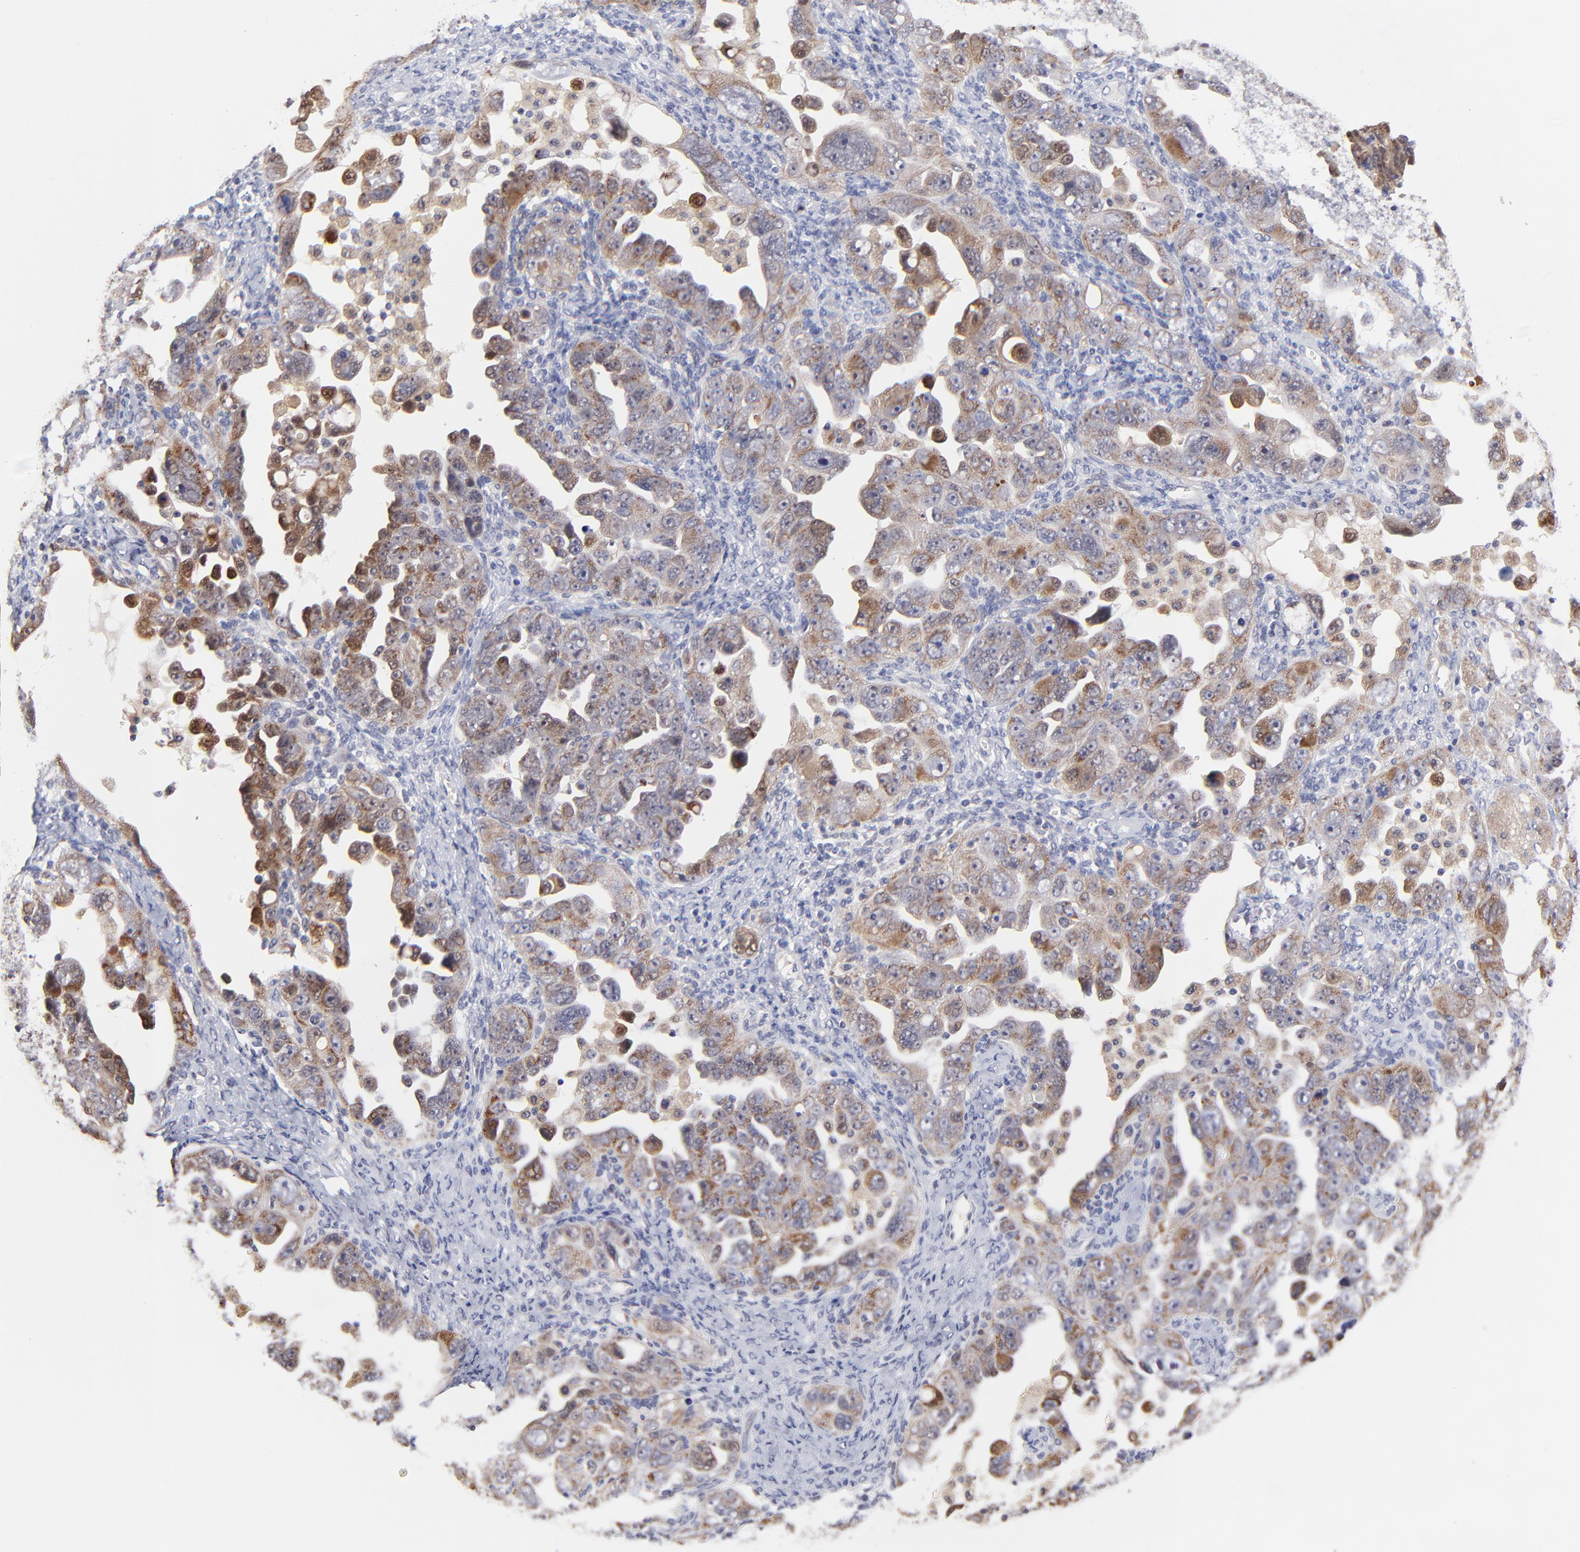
{"staining": {"intensity": "weak", "quantity": ">75%", "location": "cytoplasmic/membranous"}, "tissue": "ovarian cancer", "cell_type": "Tumor cells", "image_type": "cancer", "snomed": [{"axis": "morphology", "description": "Cystadenocarcinoma, serous, NOS"}, {"axis": "topography", "description": "Ovary"}], "caption": "Immunohistochemistry (IHC) of serous cystadenocarcinoma (ovarian) displays low levels of weak cytoplasmic/membranous positivity in approximately >75% of tumor cells. The protein of interest is stained brown, and the nuclei are stained in blue (DAB (3,3'-diaminobenzidine) IHC with brightfield microscopy, high magnification).", "gene": "FBXL12", "patient": {"sex": "female", "age": 66}}